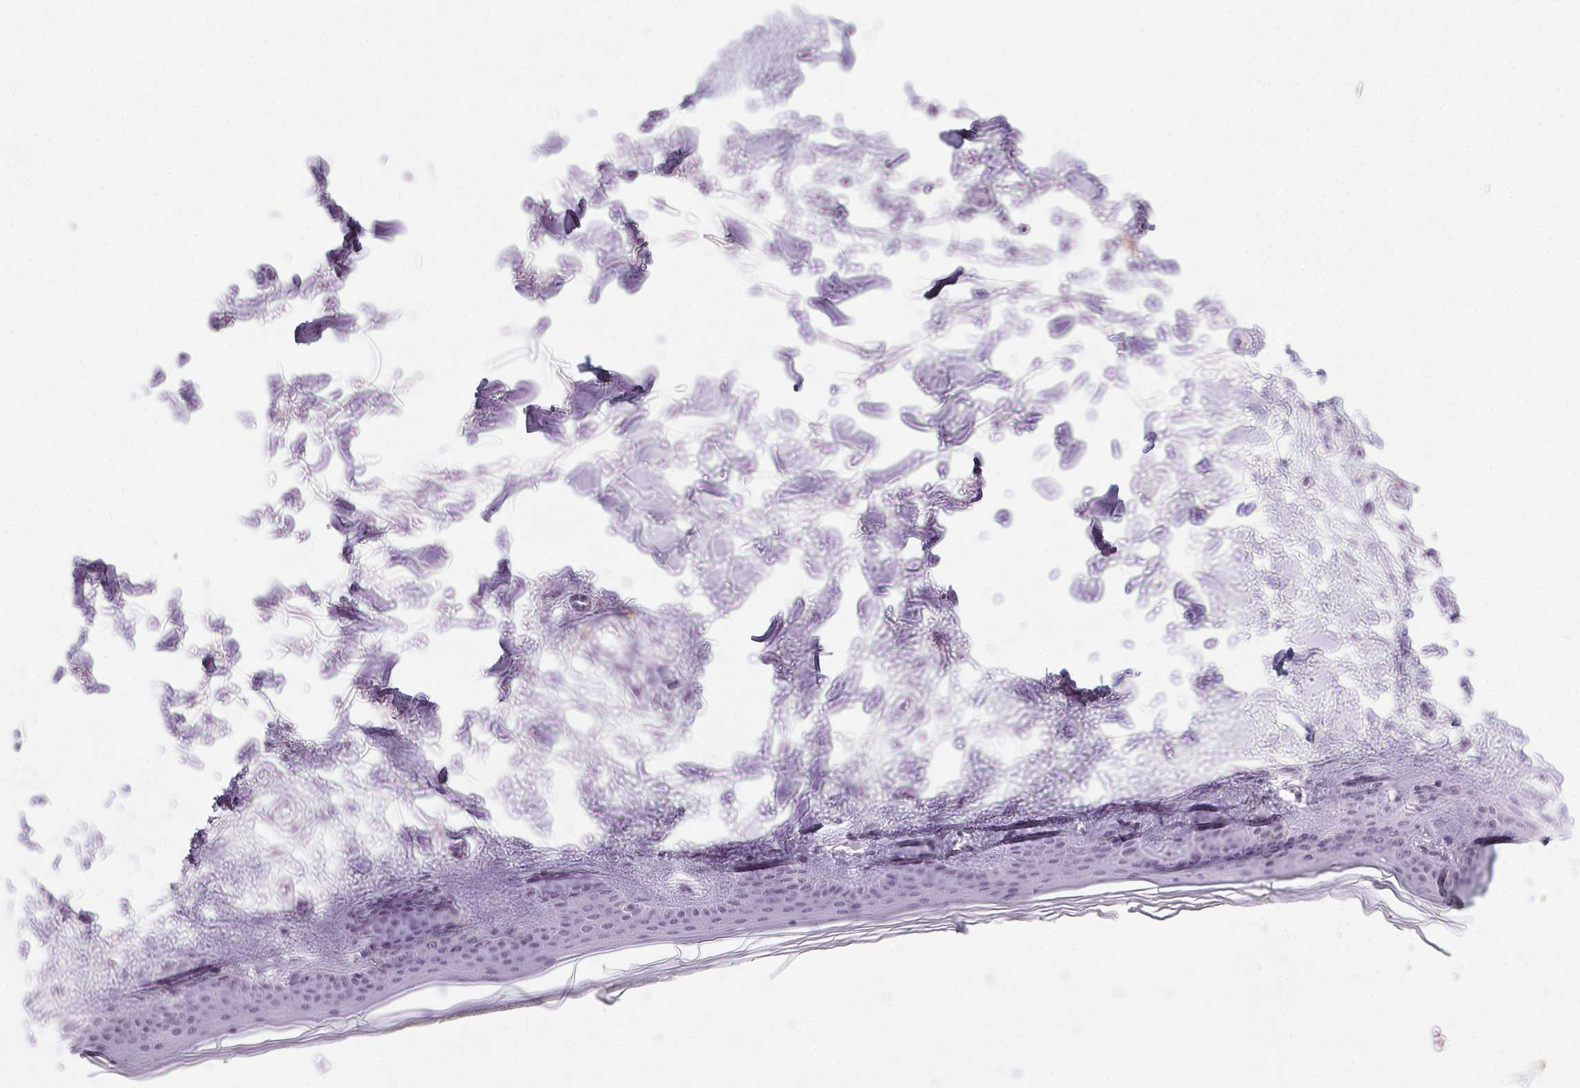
{"staining": {"intensity": "negative", "quantity": "none", "location": "none"}, "tissue": "skin", "cell_type": "Fibroblasts", "image_type": "normal", "snomed": [{"axis": "morphology", "description": "Normal tissue, NOS"}, {"axis": "topography", "description": "Skin"}], "caption": "High power microscopy image of an immunohistochemistry (IHC) image of unremarkable skin, revealing no significant staining in fibroblasts.", "gene": "LRP2", "patient": {"sex": "female", "age": 34}}